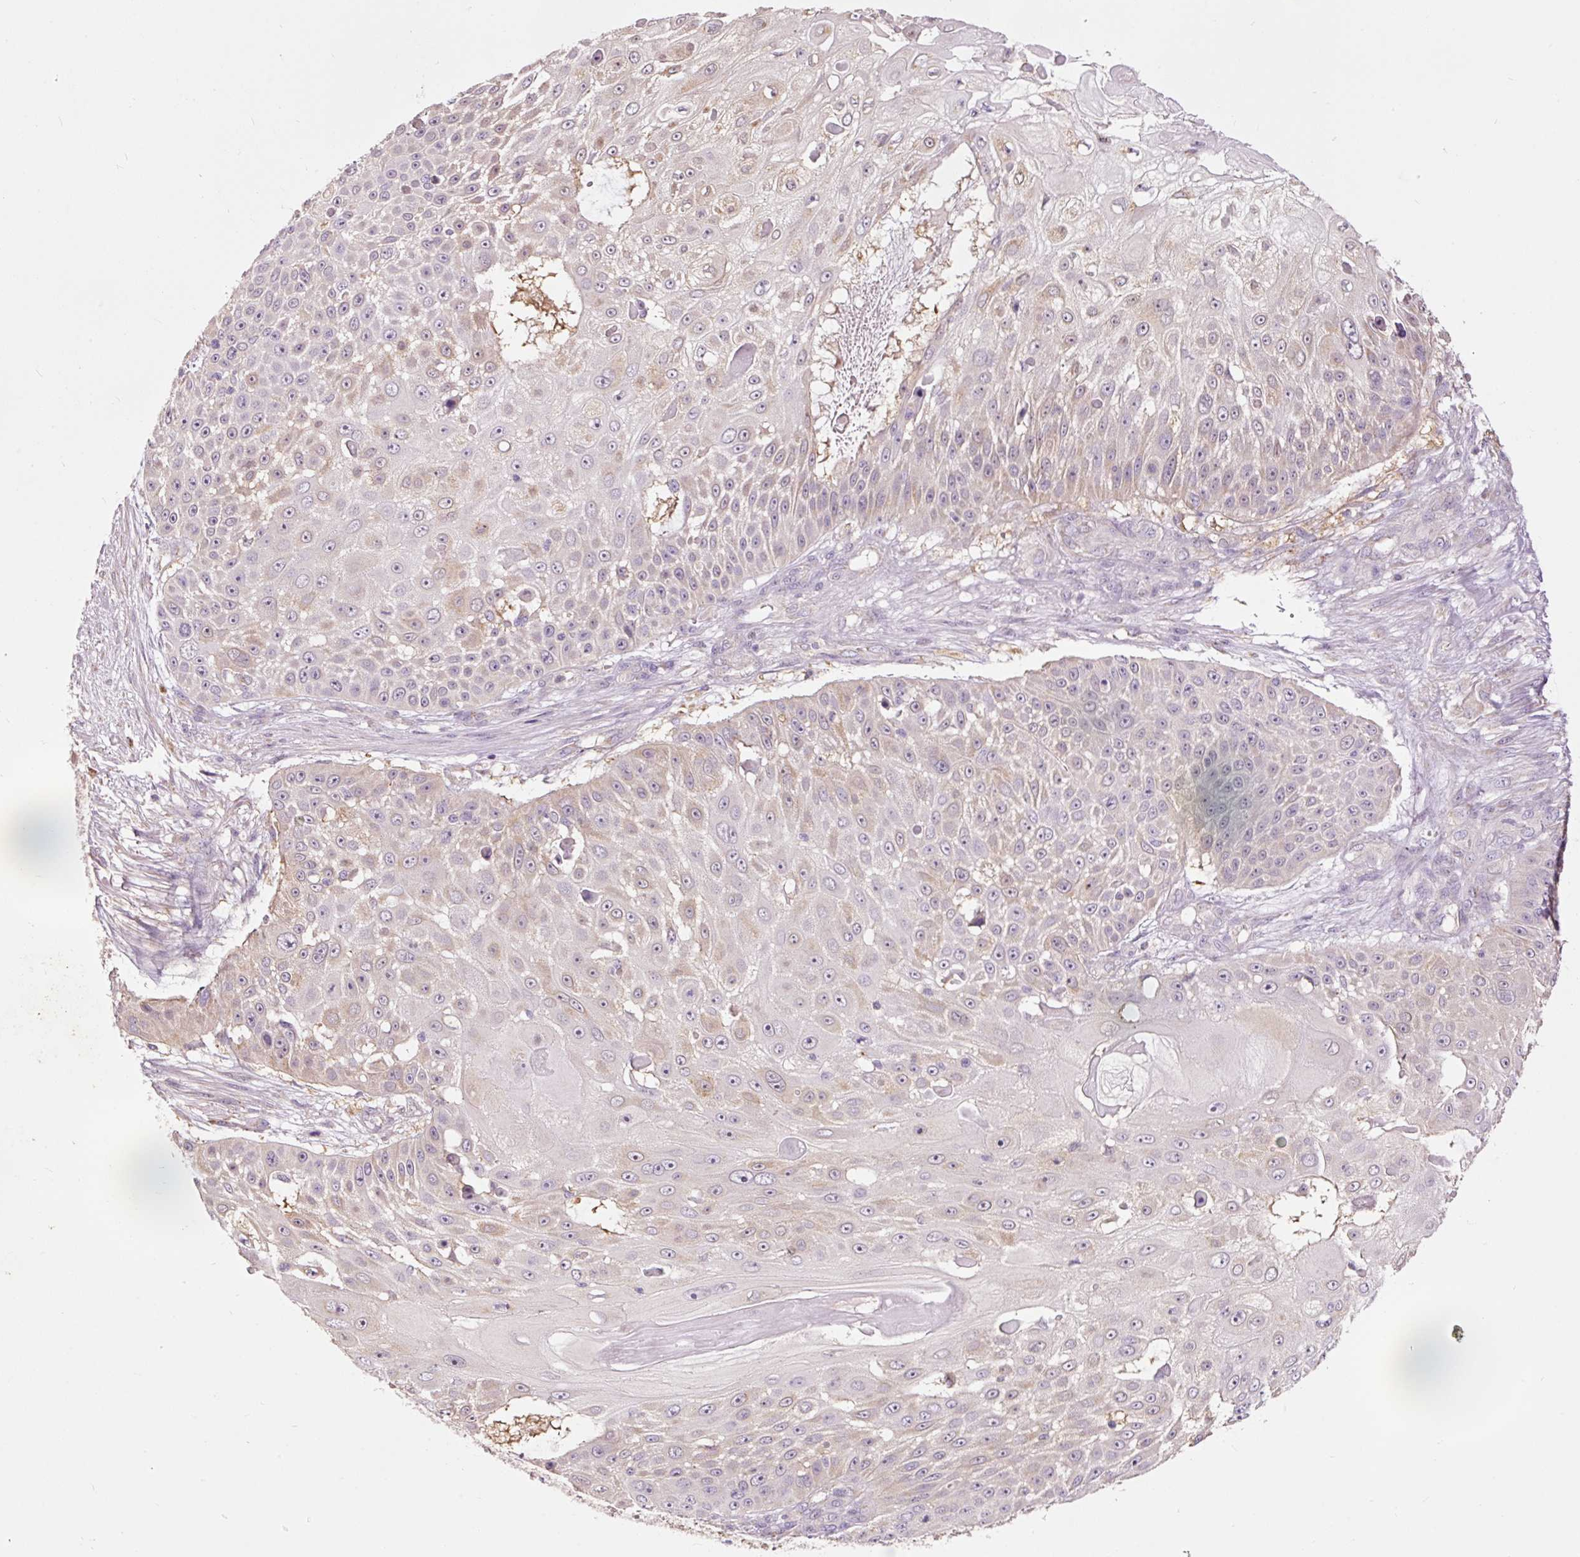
{"staining": {"intensity": "weak", "quantity": "<25%", "location": "cytoplasmic/membranous"}, "tissue": "skin cancer", "cell_type": "Tumor cells", "image_type": "cancer", "snomed": [{"axis": "morphology", "description": "Squamous cell carcinoma, NOS"}, {"axis": "topography", "description": "Skin"}], "caption": "There is no significant positivity in tumor cells of skin cancer (squamous cell carcinoma). The staining is performed using DAB (3,3'-diaminobenzidine) brown chromogen with nuclei counter-stained in using hematoxylin.", "gene": "PRDX5", "patient": {"sex": "female", "age": 86}}